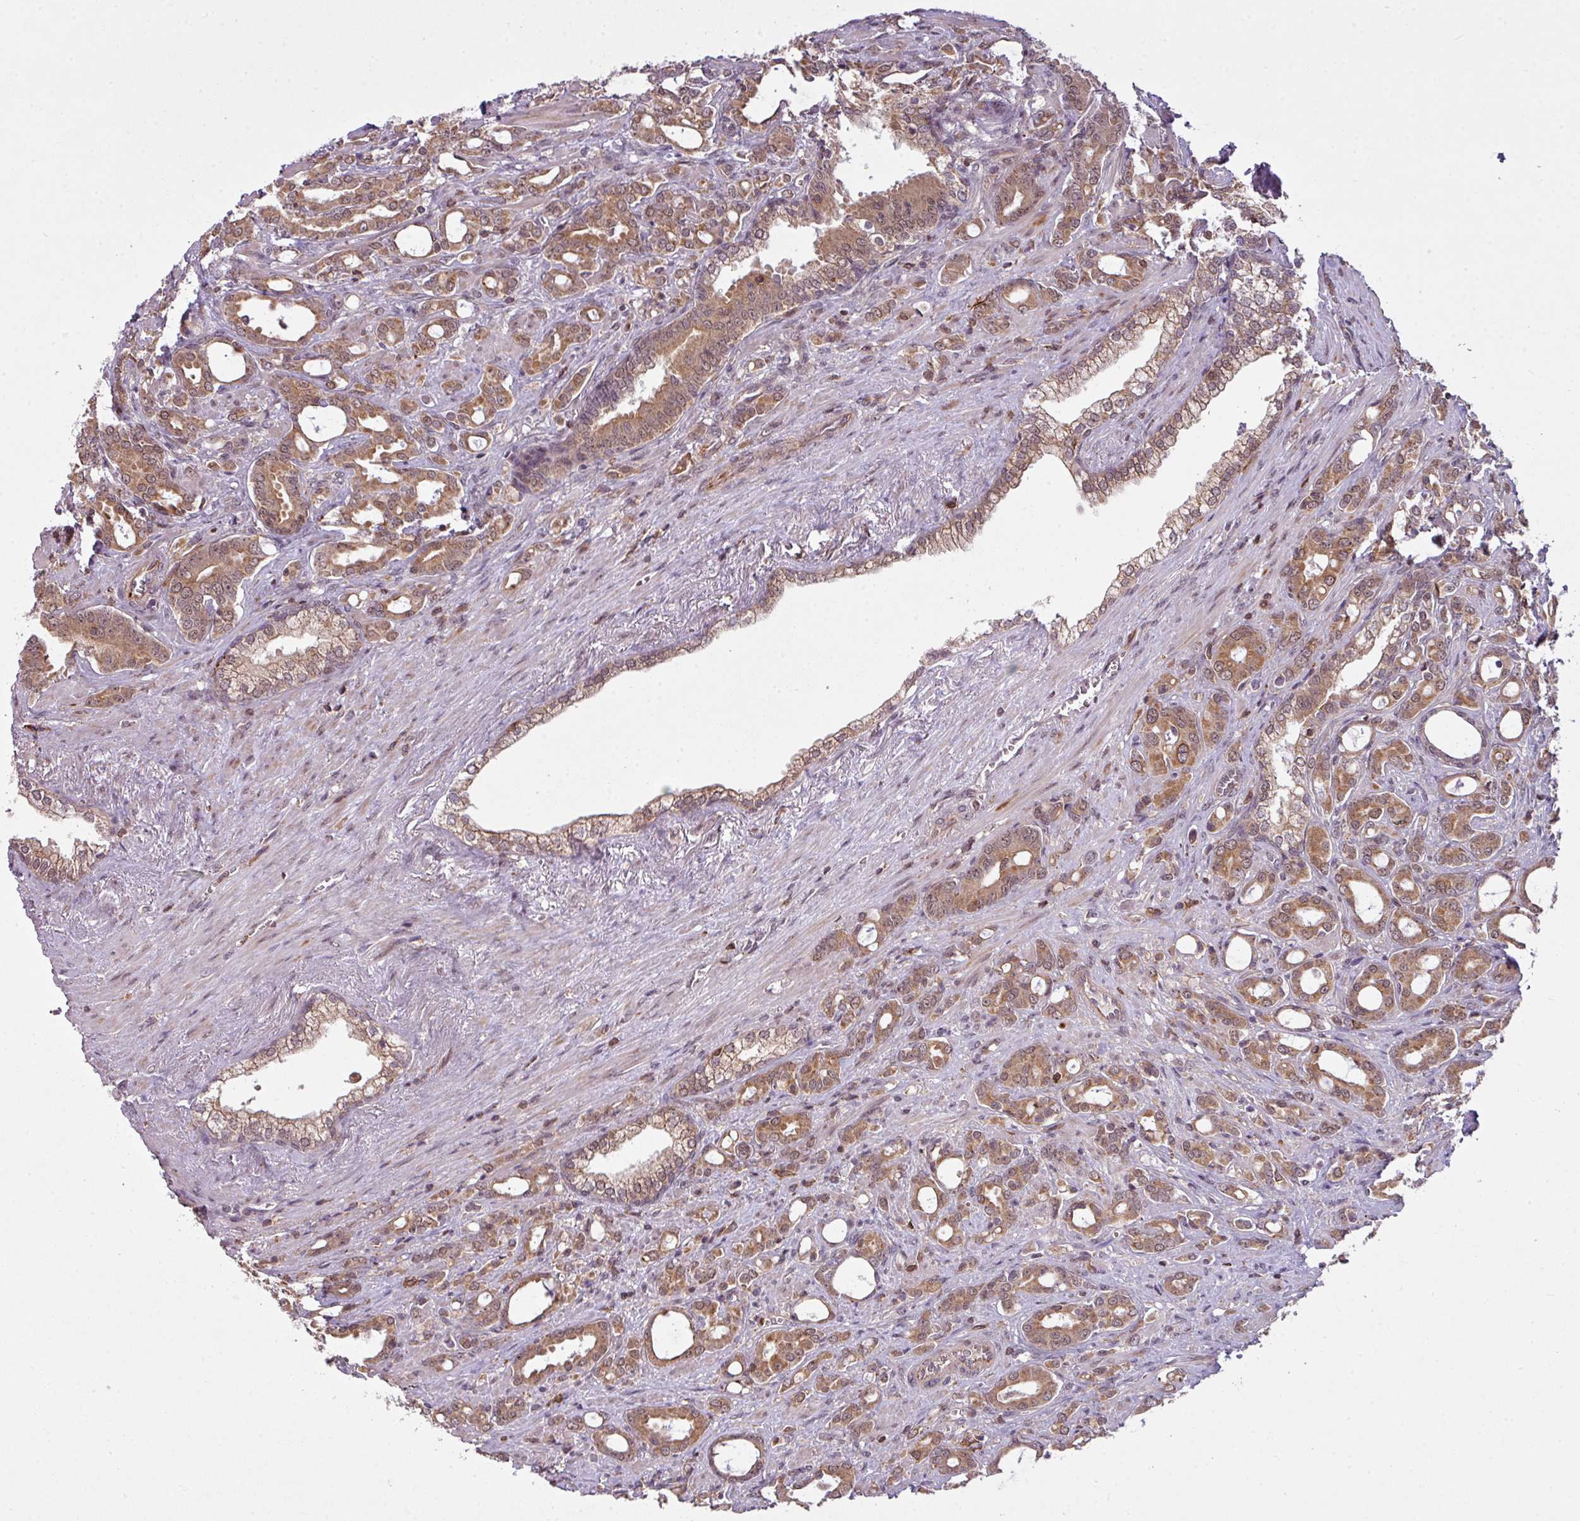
{"staining": {"intensity": "moderate", "quantity": ">75%", "location": "cytoplasmic/membranous,nuclear"}, "tissue": "prostate cancer", "cell_type": "Tumor cells", "image_type": "cancer", "snomed": [{"axis": "morphology", "description": "Adenocarcinoma, High grade"}, {"axis": "topography", "description": "Prostate"}], "caption": "Immunohistochemistry photomicrograph of adenocarcinoma (high-grade) (prostate) stained for a protein (brown), which shows medium levels of moderate cytoplasmic/membranous and nuclear staining in approximately >75% of tumor cells.", "gene": "ZC2HC1C", "patient": {"sex": "male", "age": 72}}